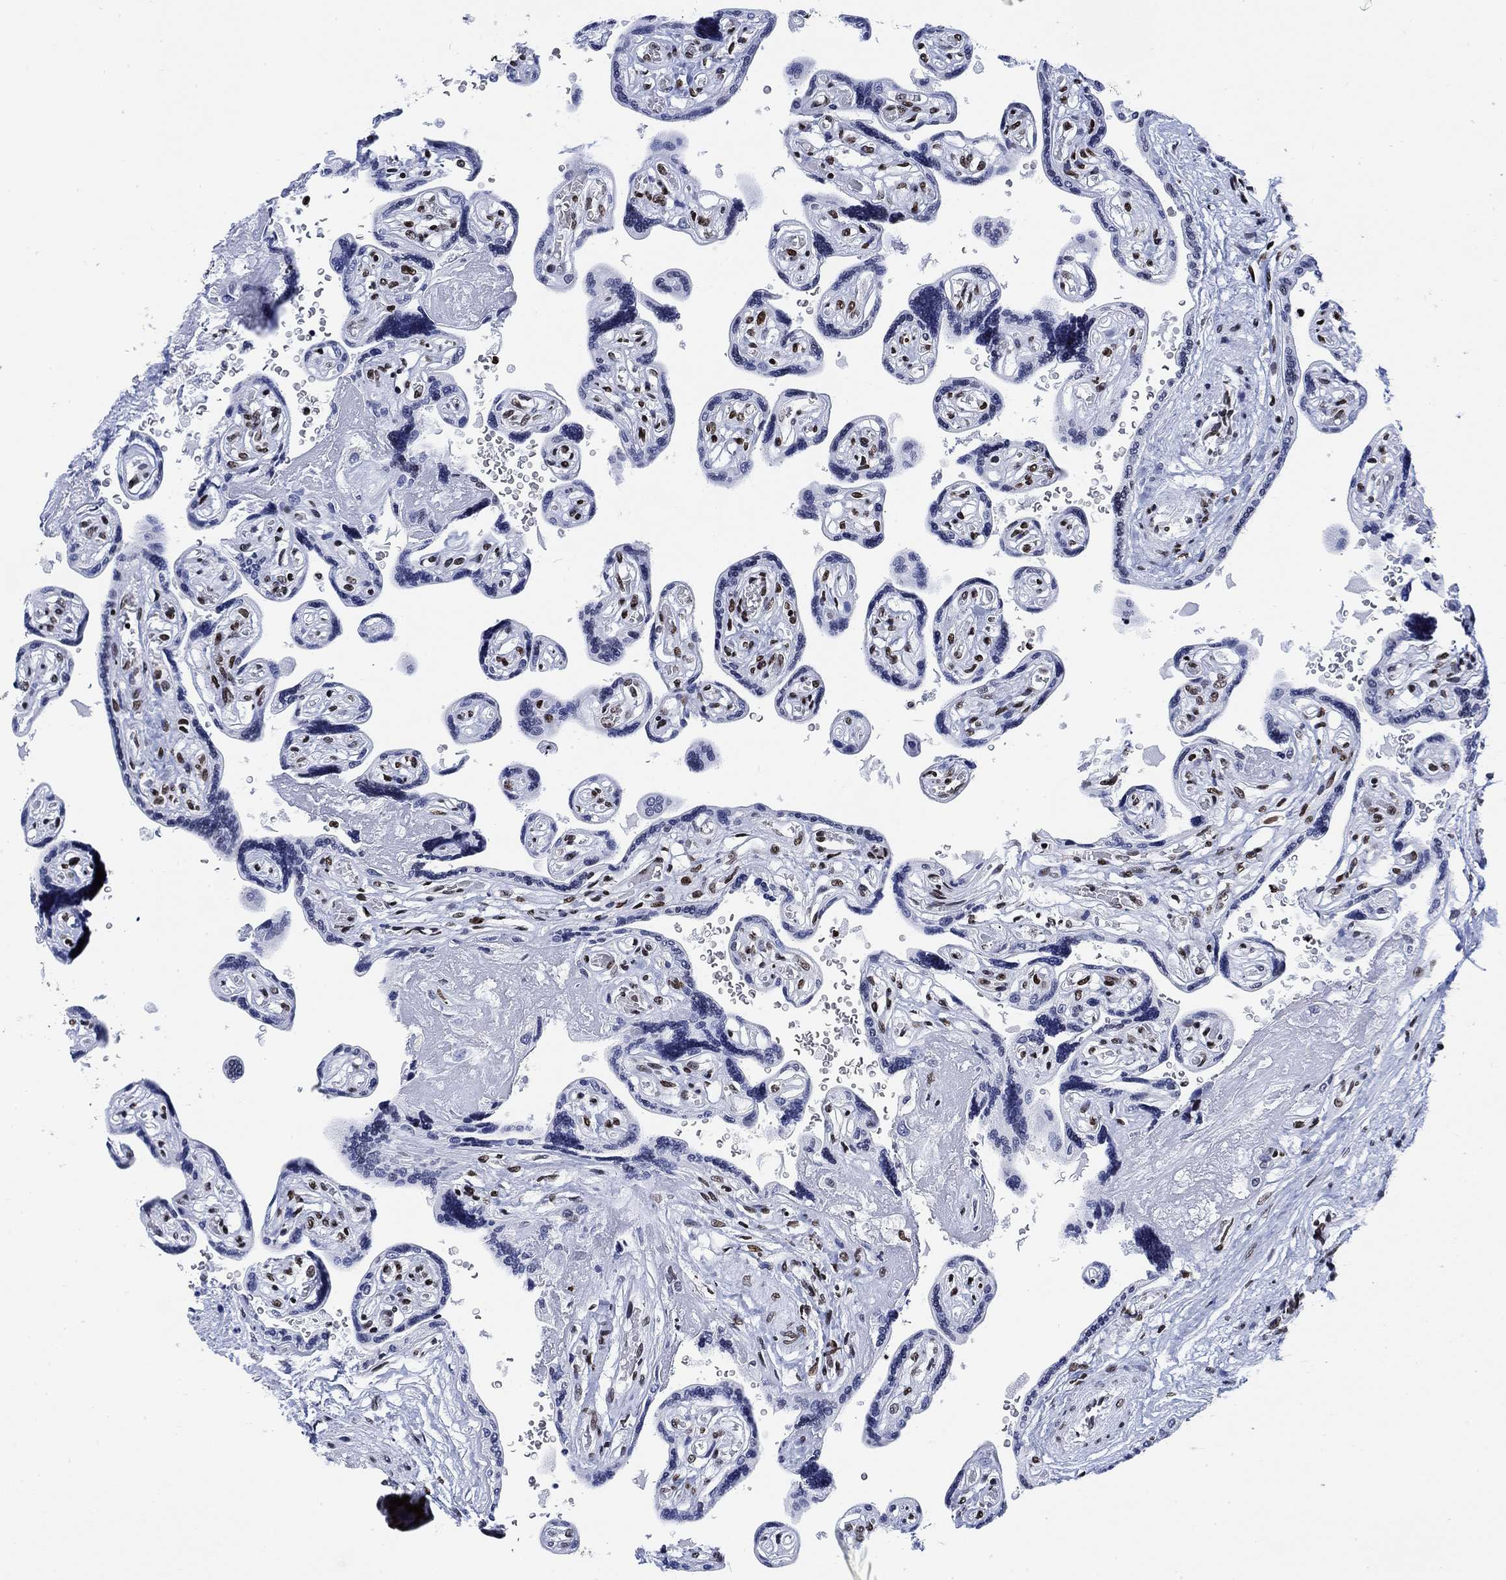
{"staining": {"intensity": "moderate", "quantity": "<25%", "location": "nuclear"}, "tissue": "placenta", "cell_type": "Decidual cells", "image_type": "normal", "snomed": [{"axis": "morphology", "description": "Normal tissue, NOS"}, {"axis": "topography", "description": "Placenta"}], "caption": "Brown immunohistochemical staining in benign placenta demonstrates moderate nuclear expression in approximately <25% of decidual cells. Ihc stains the protein in brown and the nuclei are stained blue.", "gene": "H1", "patient": {"sex": "female", "age": 32}}